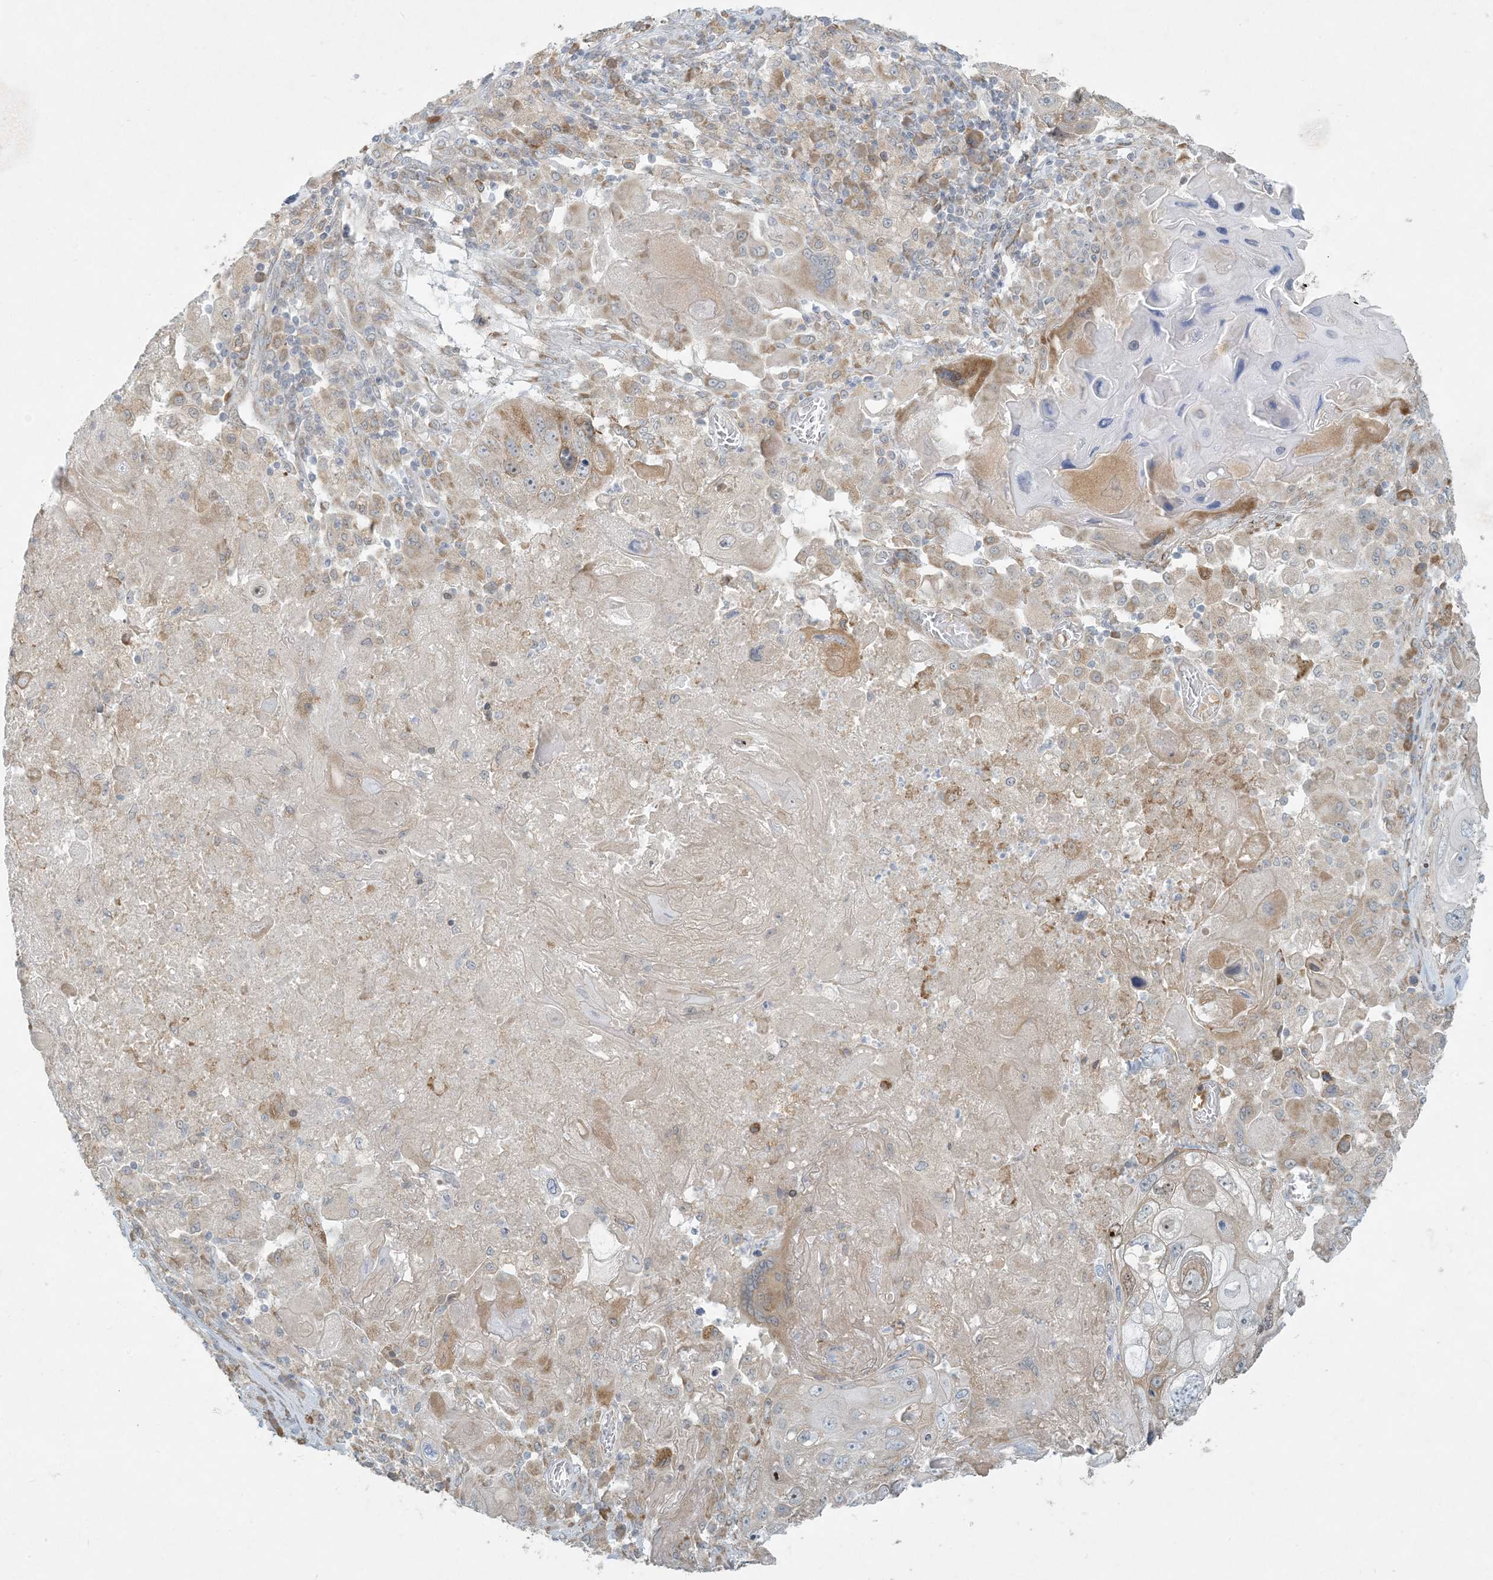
{"staining": {"intensity": "weak", "quantity": "25%-75%", "location": "cytoplasmic/membranous,nuclear"}, "tissue": "lung cancer", "cell_type": "Tumor cells", "image_type": "cancer", "snomed": [{"axis": "morphology", "description": "Squamous cell carcinoma, NOS"}, {"axis": "topography", "description": "Lung"}], "caption": "Immunohistochemistry of human lung cancer (squamous cell carcinoma) exhibits low levels of weak cytoplasmic/membranous and nuclear expression in approximately 25%-75% of tumor cells.", "gene": "HACL1", "patient": {"sex": "male", "age": 61}}